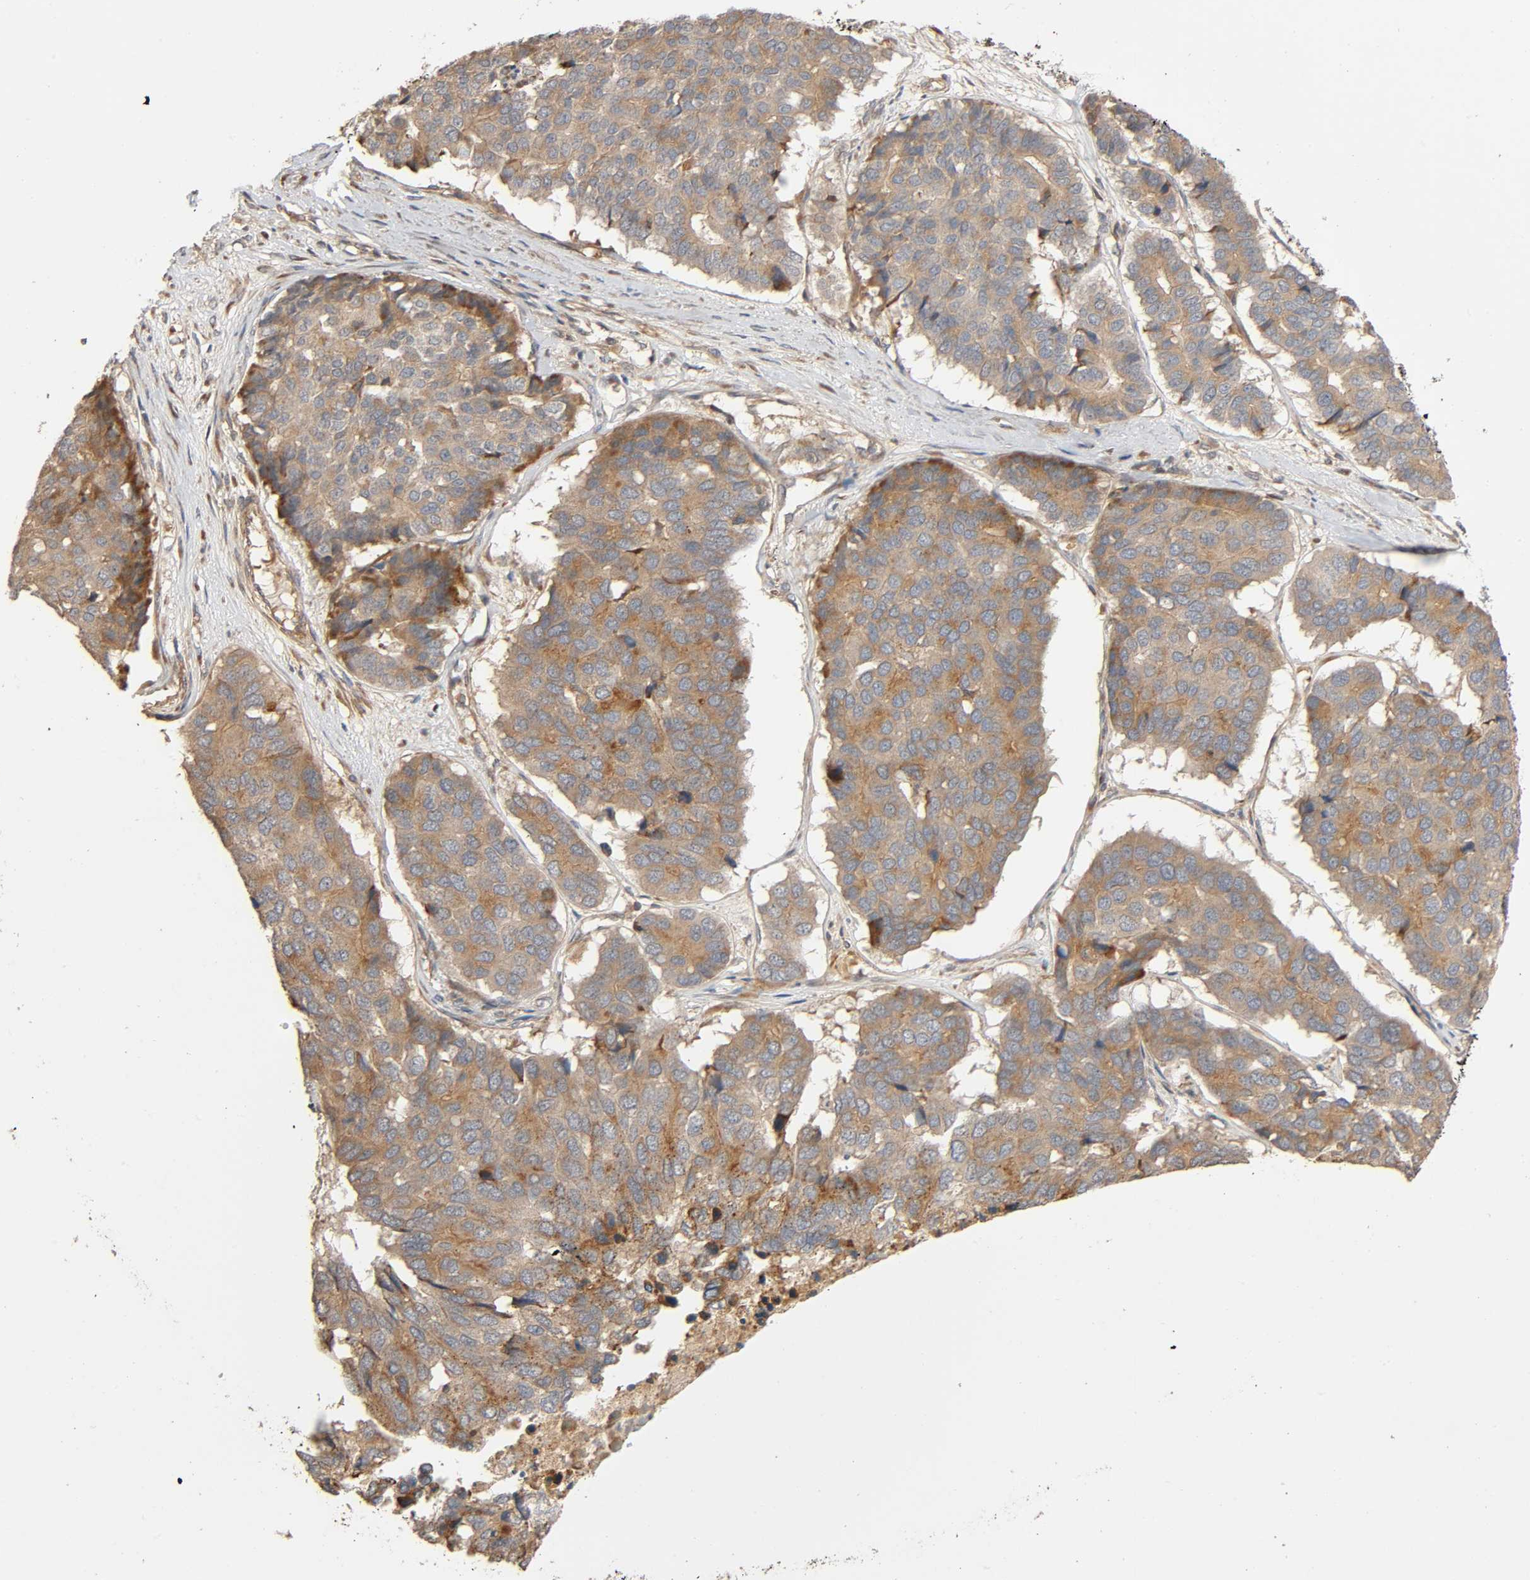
{"staining": {"intensity": "moderate", "quantity": "25%-75%", "location": "cytoplasmic/membranous"}, "tissue": "pancreatic cancer", "cell_type": "Tumor cells", "image_type": "cancer", "snomed": [{"axis": "morphology", "description": "Adenocarcinoma, NOS"}, {"axis": "topography", "description": "Pancreas"}], "caption": "A micrograph of human pancreatic cancer stained for a protein displays moderate cytoplasmic/membranous brown staining in tumor cells. The protein is stained brown, and the nuclei are stained in blue (DAB IHC with brightfield microscopy, high magnification).", "gene": "SGSM1", "patient": {"sex": "male", "age": 50}}